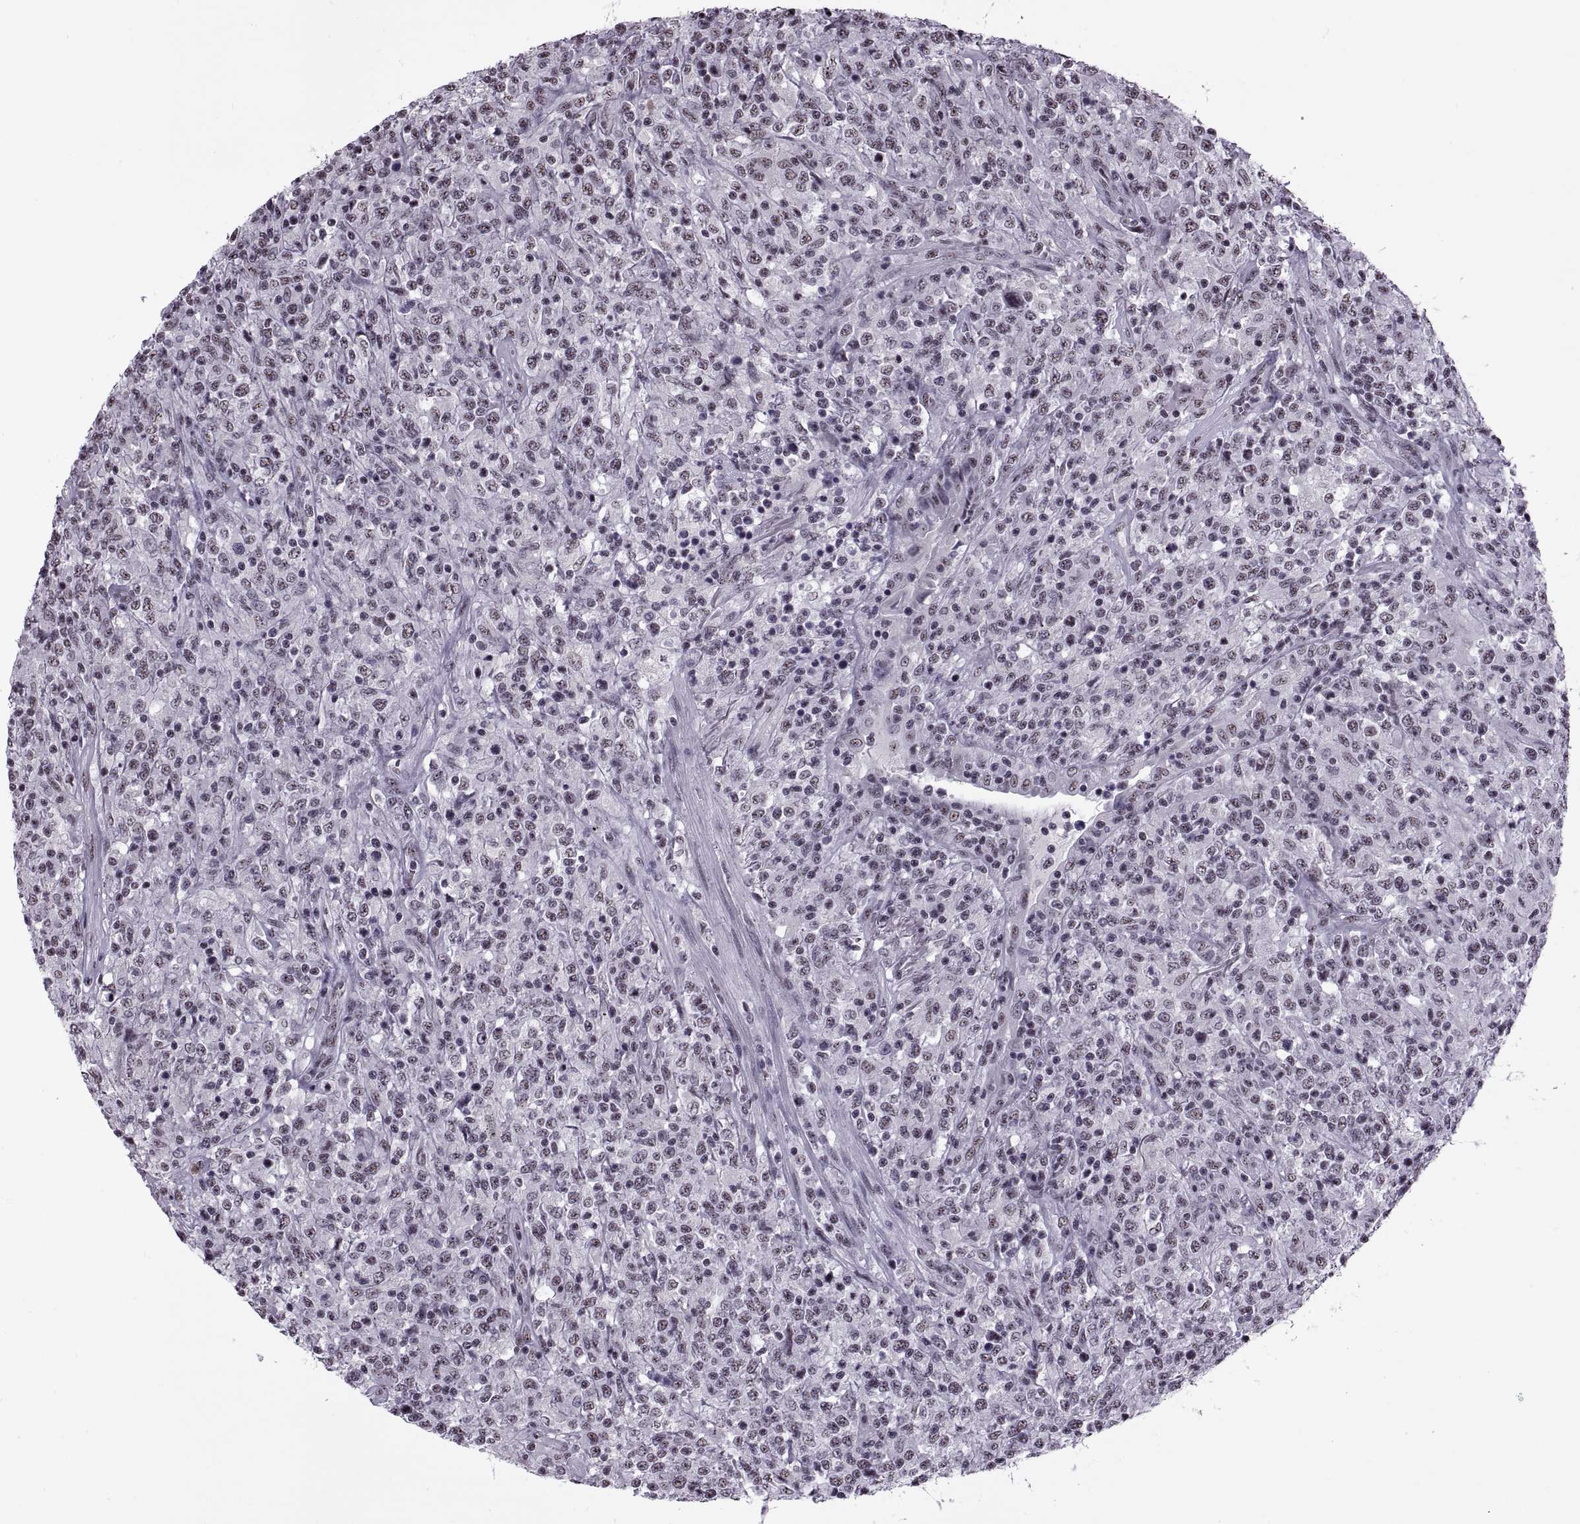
{"staining": {"intensity": "weak", "quantity": "<25%", "location": "nuclear"}, "tissue": "lymphoma", "cell_type": "Tumor cells", "image_type": "cancer", "snomed": [{"axis": "morphology", "description": "Malignant lymphoma, non-Hodgkin's type, High grade"}, {"axis": "topography", "description": "Lung"}], "caption": "Immunohistochemistry photomicrograph of neoplastic tissue: human high-grade malignant lymphoma, non-Hodgkin's type stained with DAB exhibits no significant protein expression in tumor cells.", "gene": "MAGEA4", "patient": {"sex": "male", "age": 79}}